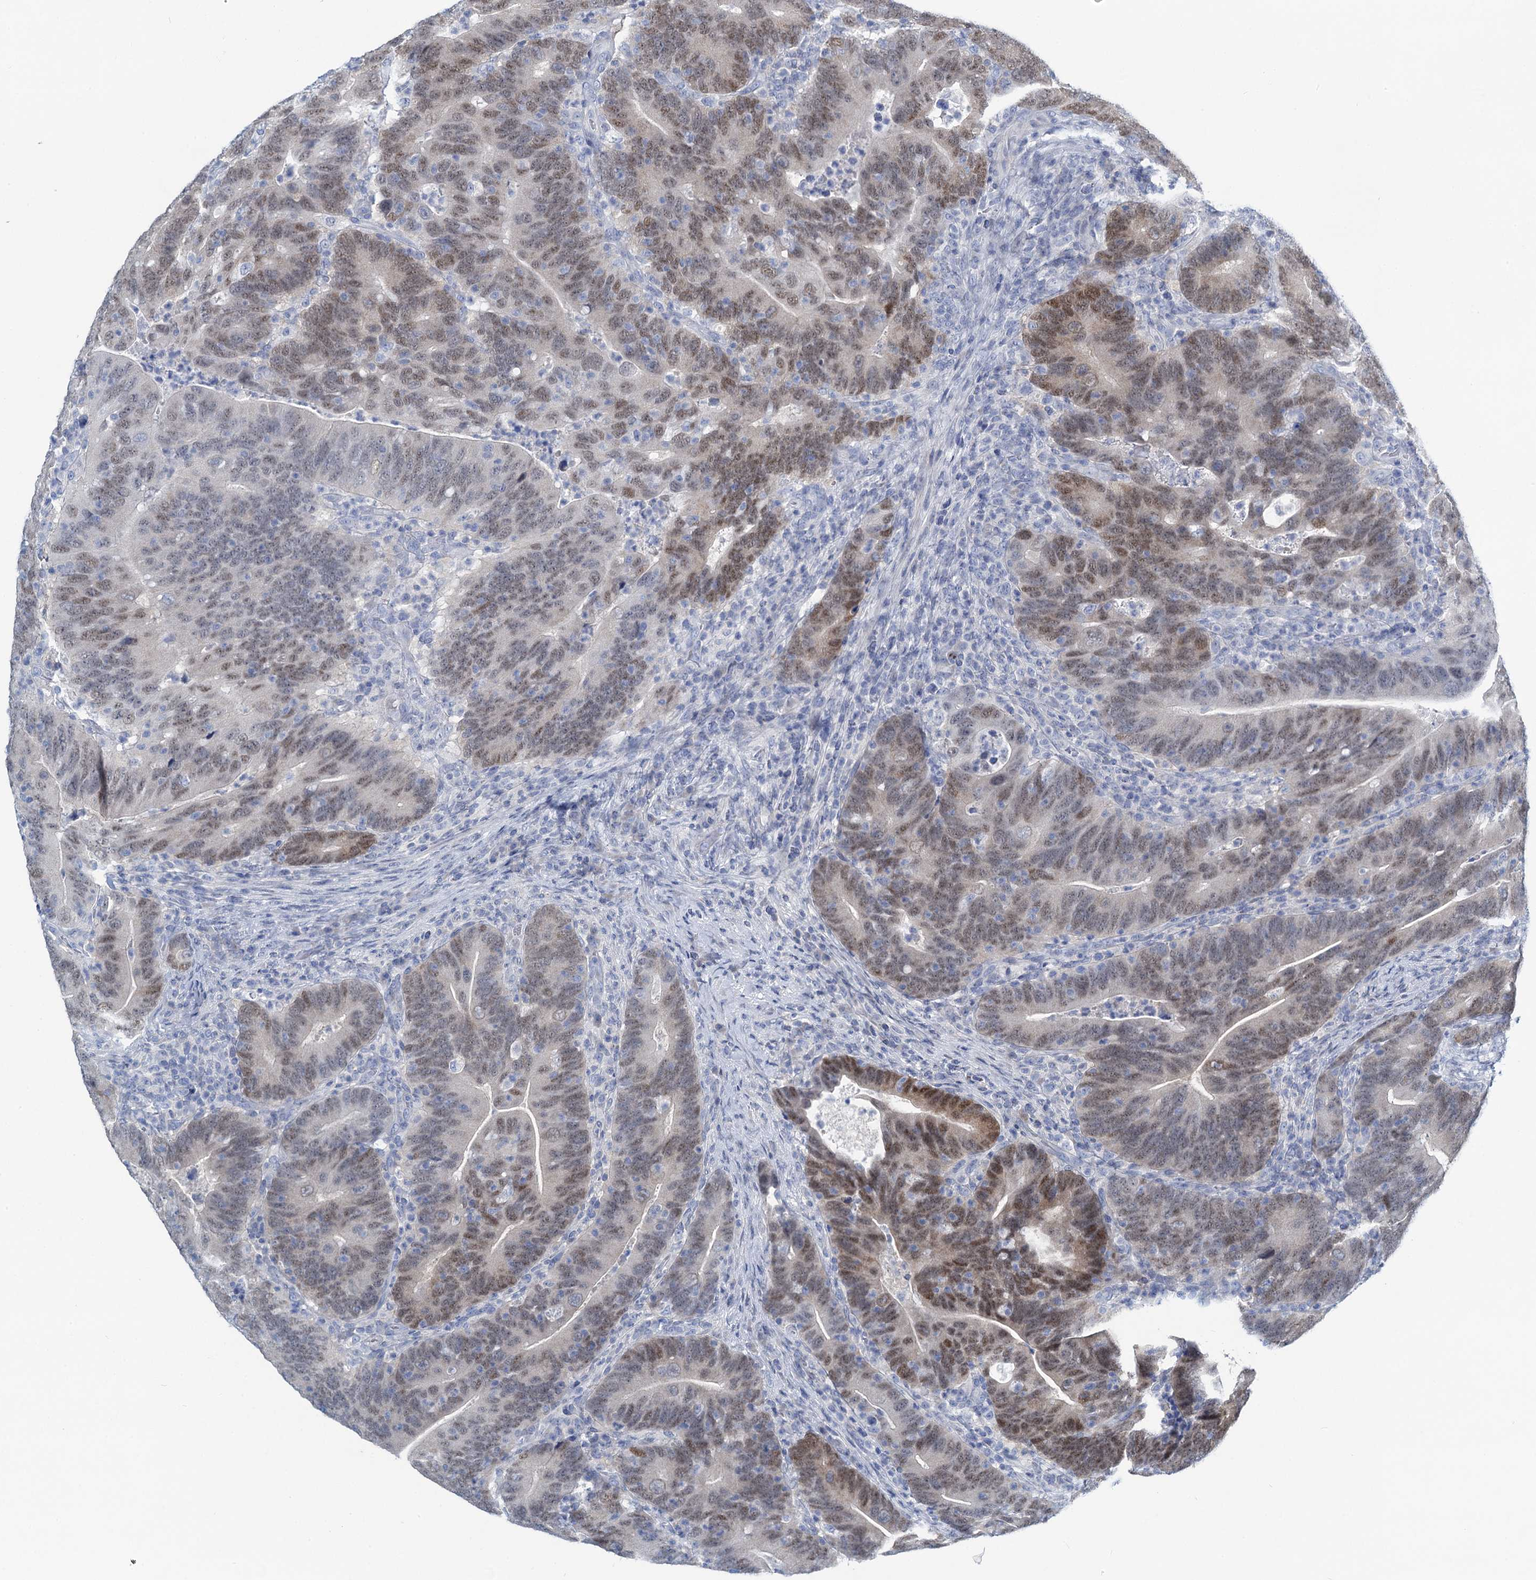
{"staining": {"intensity": "moderate", "quantity": "<25%", "location": "nuclear"}, "tissue": "colorectal cancer", "cell_type": "Tumor cells", "image_type": "cancer", "snomed": [{"axis": "morphology", "description": "Adenocarcinoma, NOS"}, {"axis": "topography", "description": "Colon"}], "caption": "A brown stain highlights moderate nuclear positivity of a protein in colorectal cancer tumor cells.", "gene": "TOX3", "patient": {"sex": "female", "age": 66}}